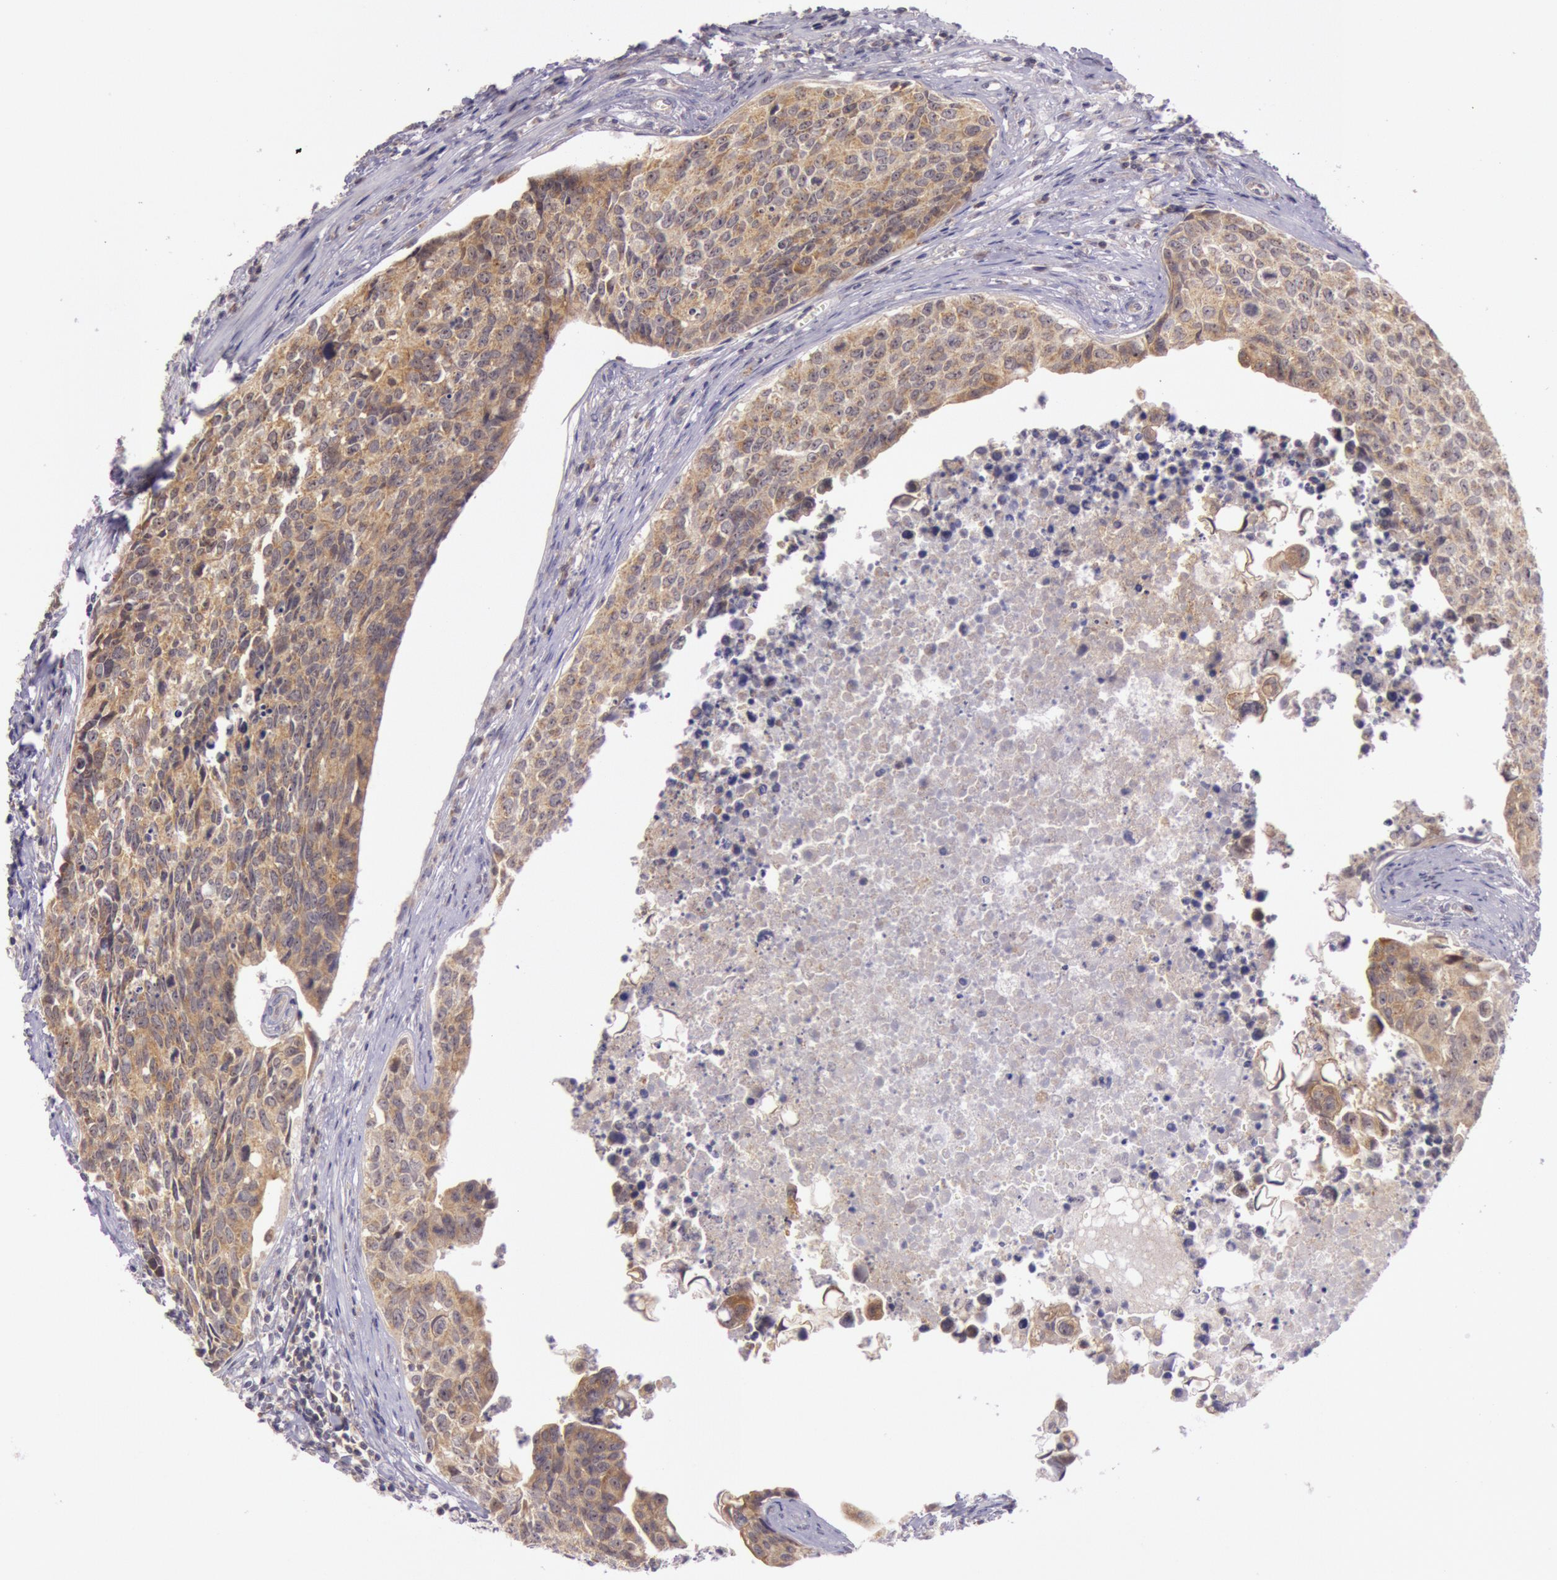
{"staining": {"intensity": "moderate", "quantity": ">75%", "location": "cytoplasmic/membranous,nuclear"}, "tissue": "urothelial cancer", "cell_type": "Tumor cells", "image_type": "cancer", "snomed": [{"axis": "morphology", "description": "Urothelial carcinoma, High grade"}, {"axis": "topography", "description": "Urinary bladder"}], "caption": "Urothelial cancer stained with IHC shows moderate cytoplasmic/membranous and nuclear staining in approximately >75% of tumor cells.", "gene": "CDK16", "patient": {"sex": "male", "age": 81}}